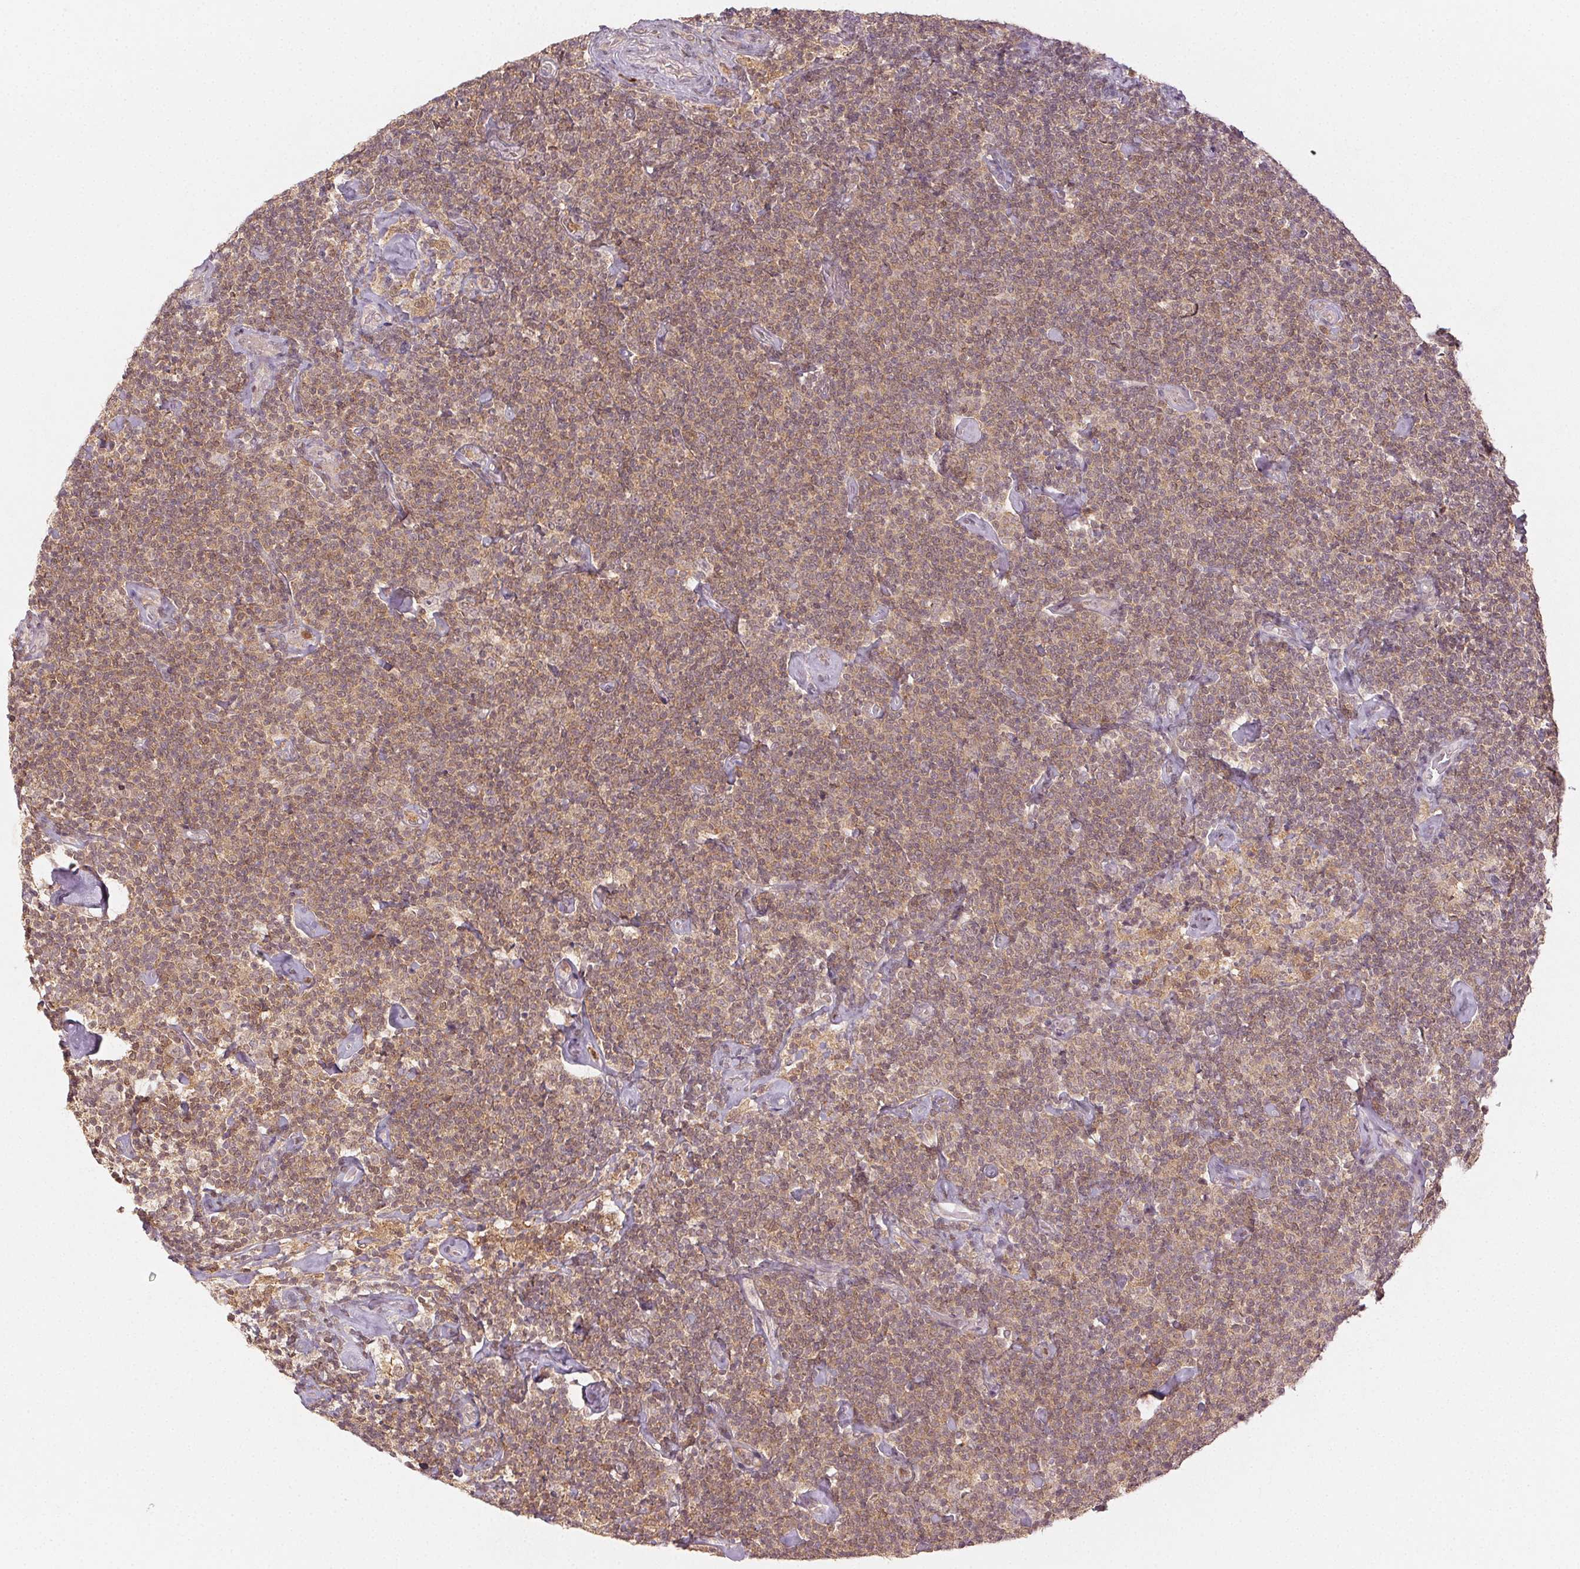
{"staining": {"intensity": "weak", "quantity": ">75%", "location": "cytoplasmic/membranous,nuclear"}, "tissue": "lymphoma", "cell_type": "Tumor cells", "image_type": "cancer", "snomed": [{"axis": "morphology", "description": "Malignant lymphoma, non-Hodgkin's type, Low grade"}, {"axis": "topography", "description": "Lymph node"}], "caption": "Brown immunohistochemical staining in low-grade malignant lymphoma, non-Hodgkin's type displays weak cytoplasmic/membranous and nuclear positivity in about >75% of tumor cells. (Stains: DAB in brown, nuclei in blue, Microscopy: brightfield microscopy at high magnification).", "gene": "MAPK14", "patient": {"sex": "male", "age": 81}}